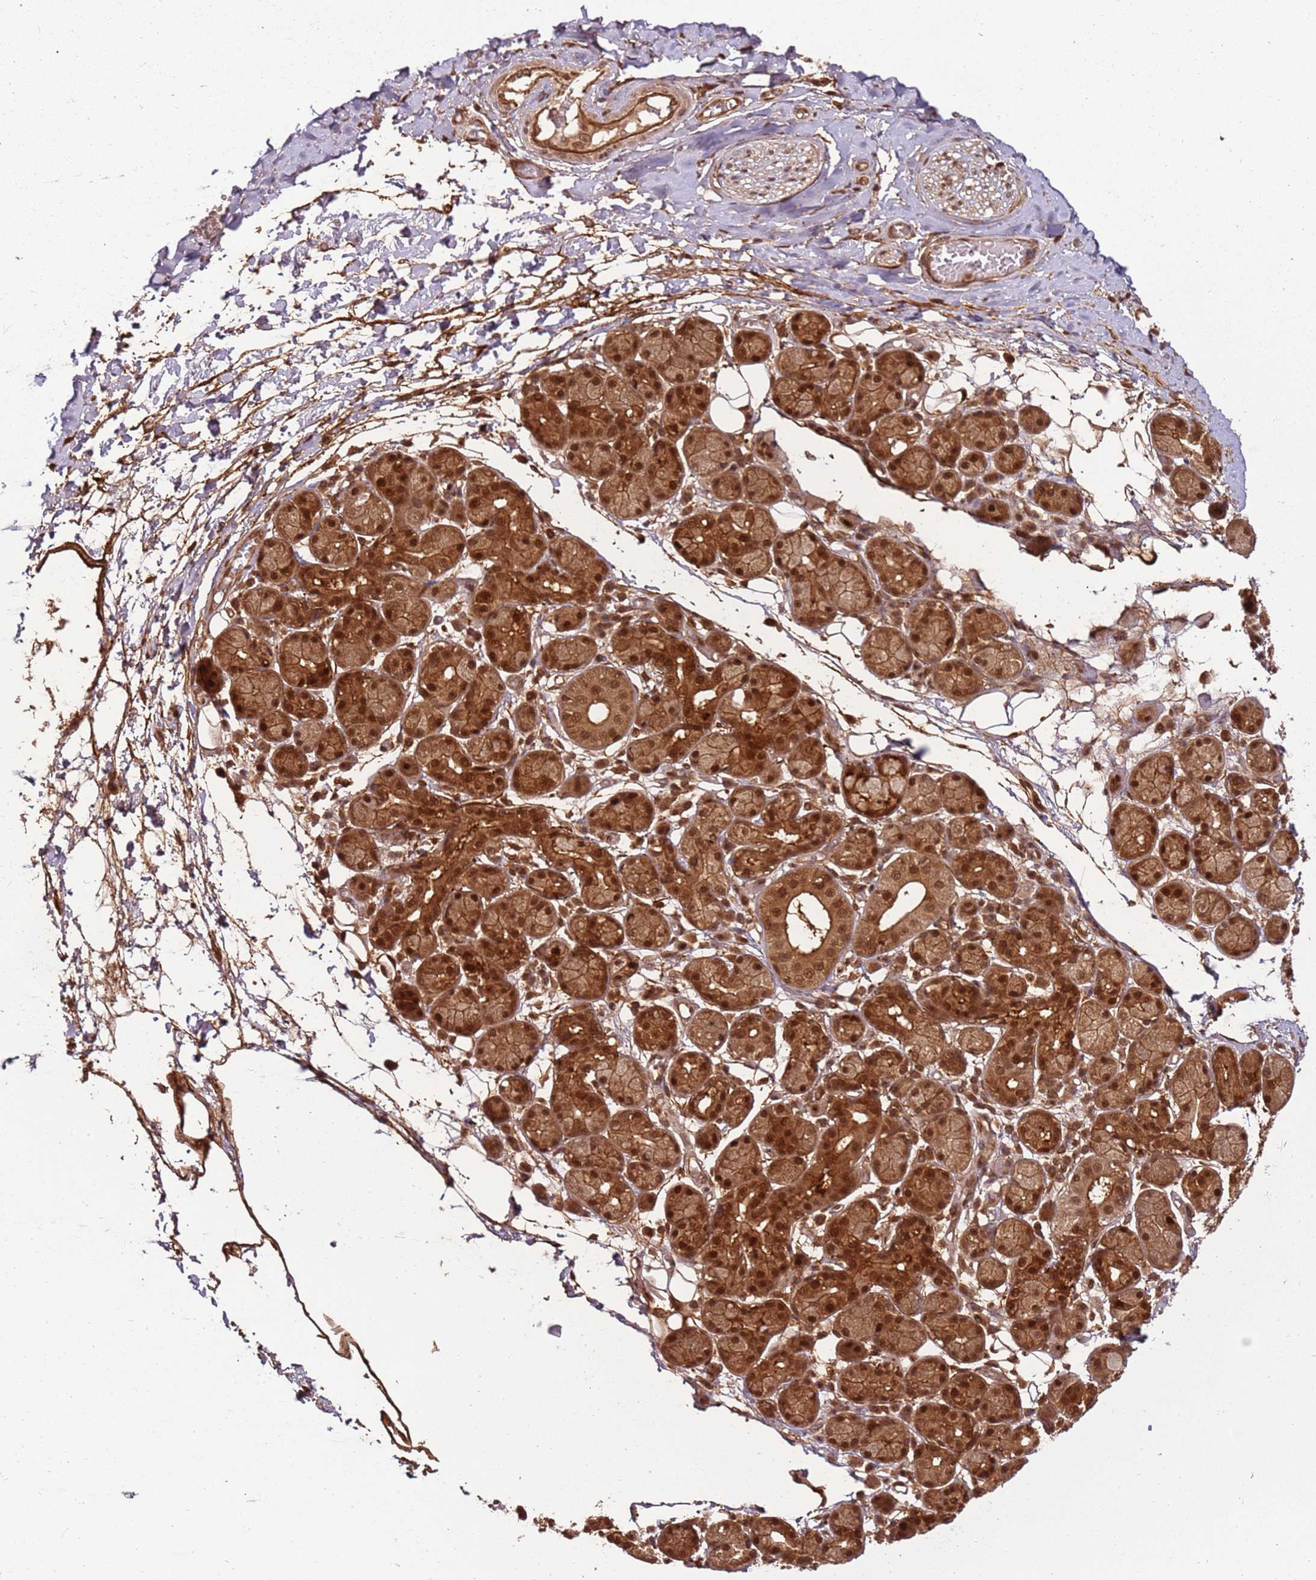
{"staining": {"intensity": "strong", "quantity": ">75%", "location": "cytoplasmic/membranous,nuclear"}, "tissue": "adipose tissue", "cell_type": "Adipocytes", "image_type": "normal", "snomed": [{"axis": "morphology", "description": "Normal tissue, NOS"}, {"axis": "topography", "description": "Salivary gland"}, {"axis": "topography", "description": "Peripheral nerve tissue"}], "caption": "Immunohistochemical staining of normal adipose tissue reveals >75% levels of strong cytoplasmic/membranous,nuclear protein staining in approximately >75% of adipocytes.", "gene": "PGLS", "patient": {"sex": "male", "age": 62}}